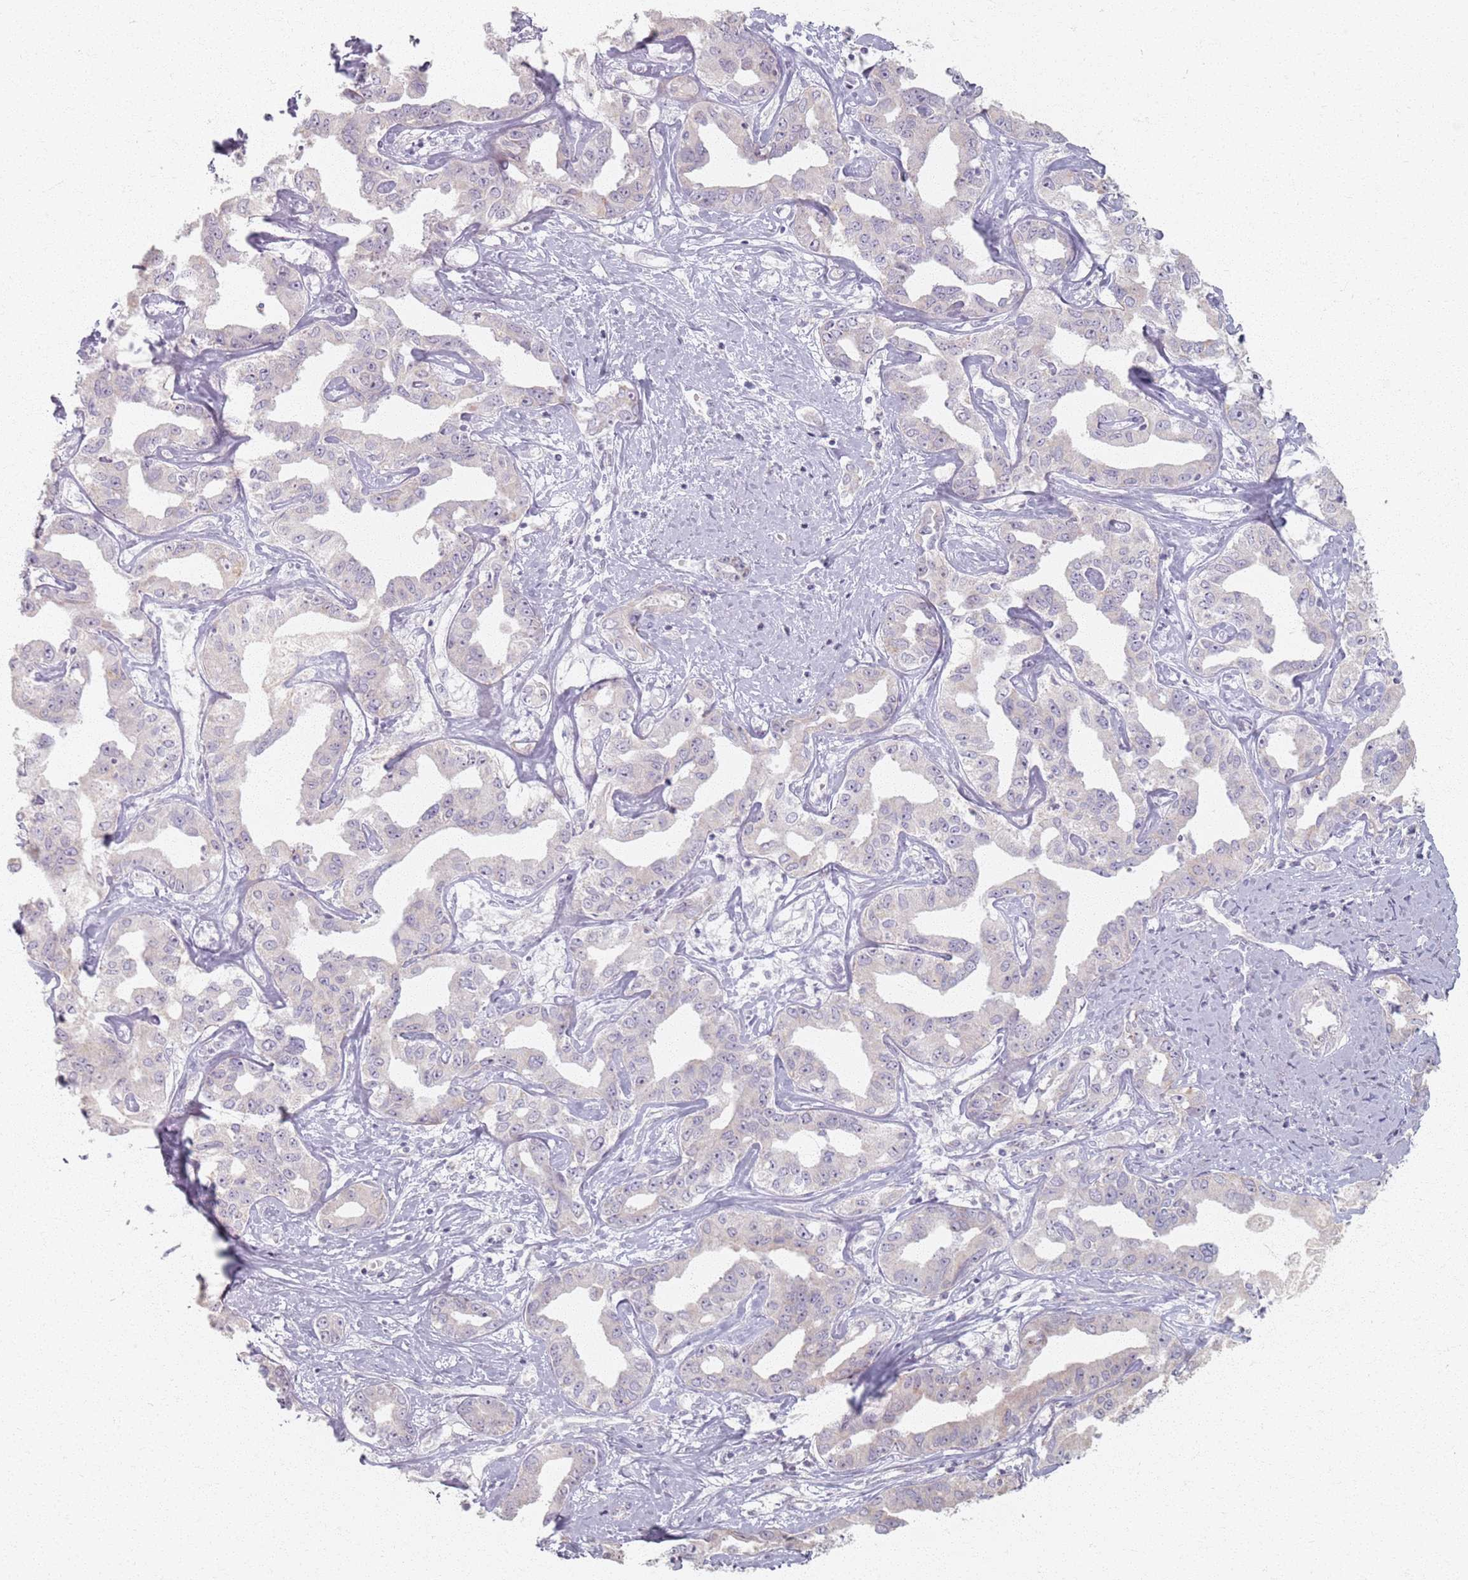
{"staining": {"intensity": "negative", "quantity": "none", "location": "none"}, "tissue": "liver cancer", "cell_type": "Tumor cells", "image_type": "cancer", "snomed": [{"axis": "morphology", "description": "Cholangiocarcinoma"}, {"axis": "topography", "description": "Liver"}], "caption": "An immunohistochemistry photomicrograph of liver cholangiocarcinoma is shown. There is no staining in tumor cells of liver cholangiocarcinoma.", "gene": "PKD2L2", "patient": {"sex": "male", "age": 59}}